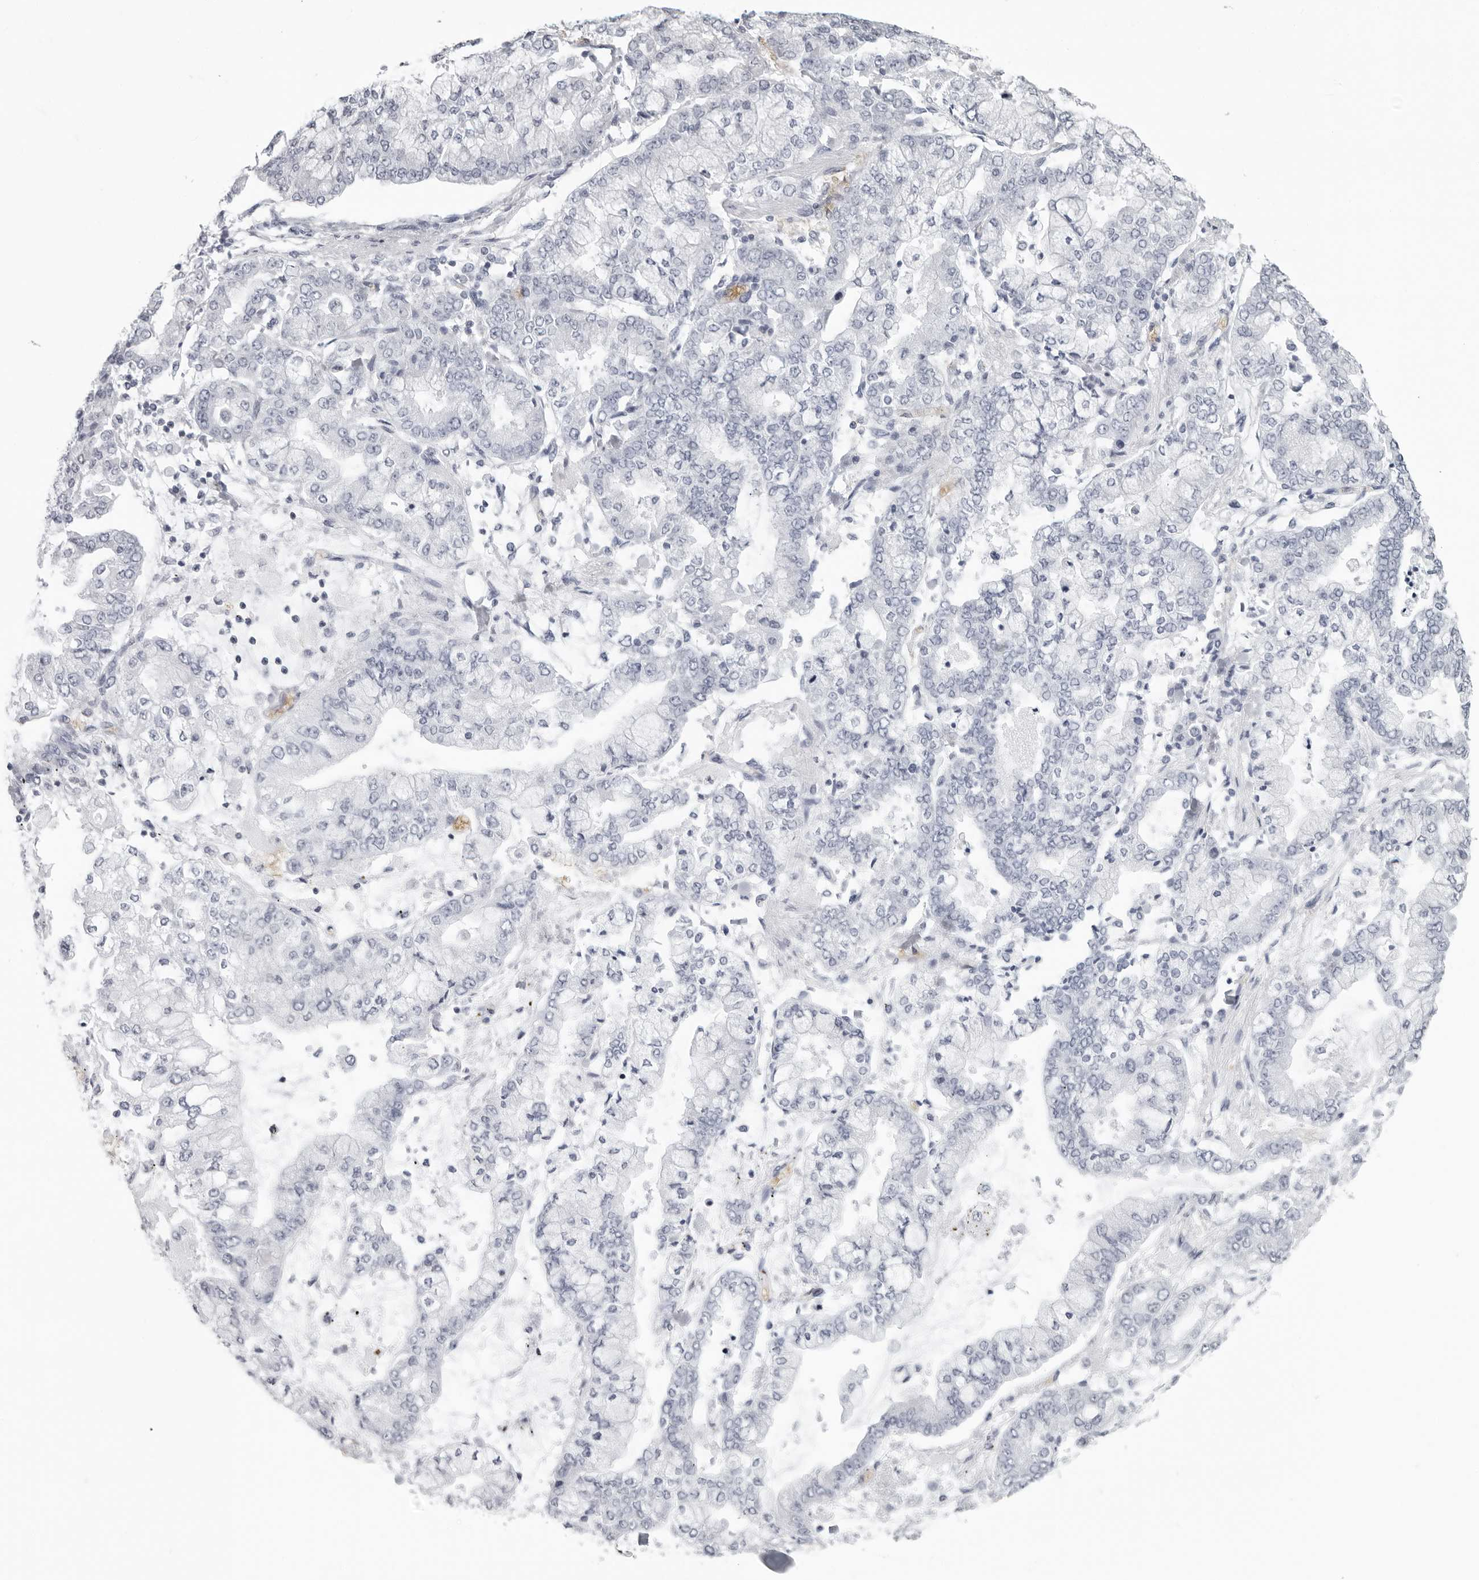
{"staining": {"intensity": "negative", "quantity": "none", "location": "none"}, "tissue": "stomach cancer", "cell_type": "Tumor cells", "image_type": "cancer", "snomed": [{"axis": "morphology", "description": "Normal tissue, NOS"}, {"axis": "morphology", "description": "Adenocarcinoma, NOS"}, {"axis": "topography", "description": "Stomach, upper"}, {"axis": "topography", "description": "Stomach"}], "caption": "An IHC photomicrograph of stomach cancer (adenocarcinoma) is shown. There is no staining in tumor cells of stomach cancer (adenocarcinoma).", "gene": "EPB41", "patient": {"sex": "male", "age": 76}}